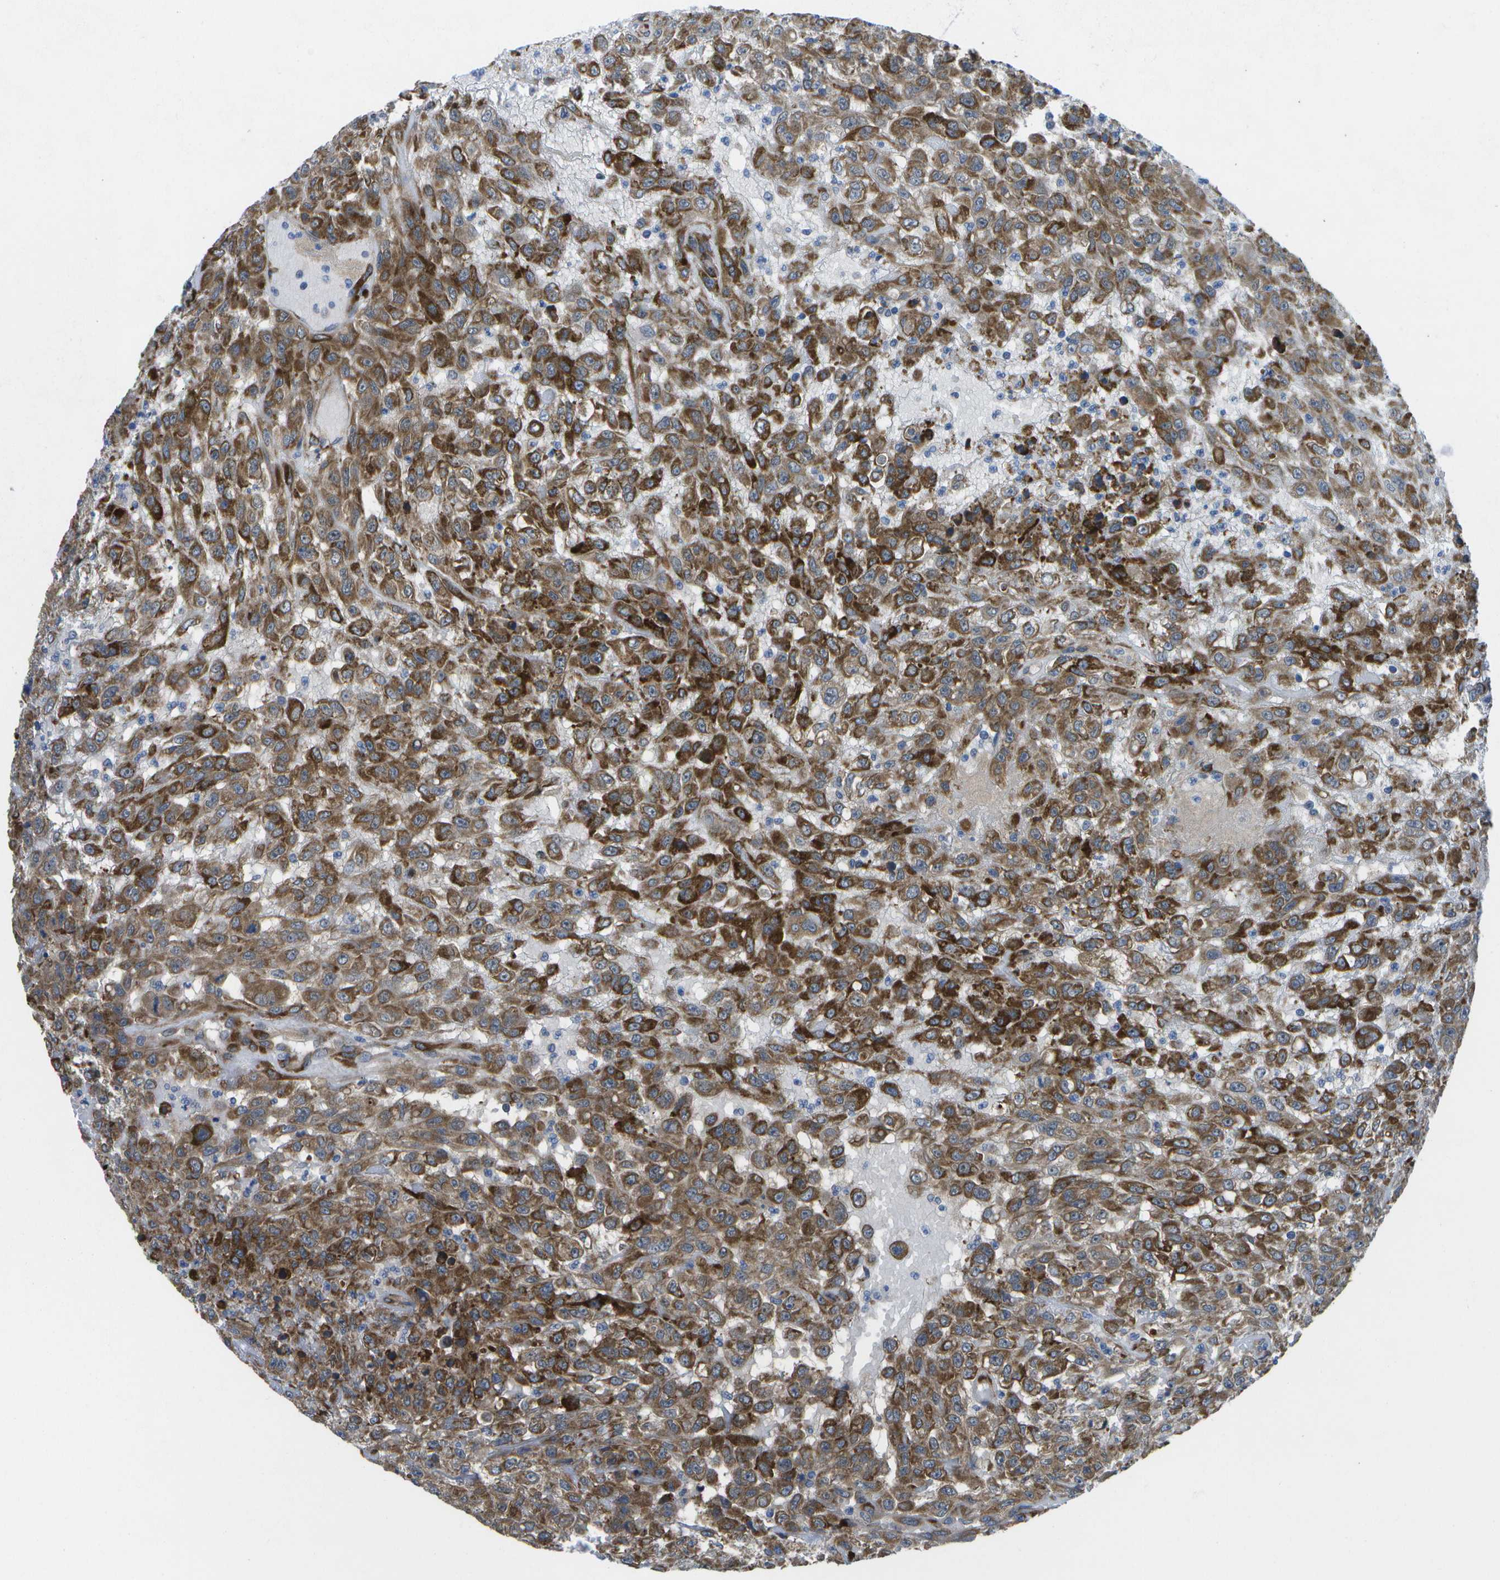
{"staining": {"intensity": "strong", "quantity": ">75%", "location": "cytoplasmic/membranous"}, "tissue": "urothelial cancer", "cell_type": "Tumor cells", "image_type": "cancer", "snomed": [{"axis": "morphology", "description": "Urothelial carcinoma, High grade"}, {"axis": "topography", "description": "Urinary bladder"}], "caption": "There is high levels of strong cytoplasmic/membranous expression in tumor cells of urothelial carcinoma (high-grade), as demonstrated by immunohistochemical staining (brown color).", "gene": "P3H1", "patient": {"sex": "male", "age": 46}}